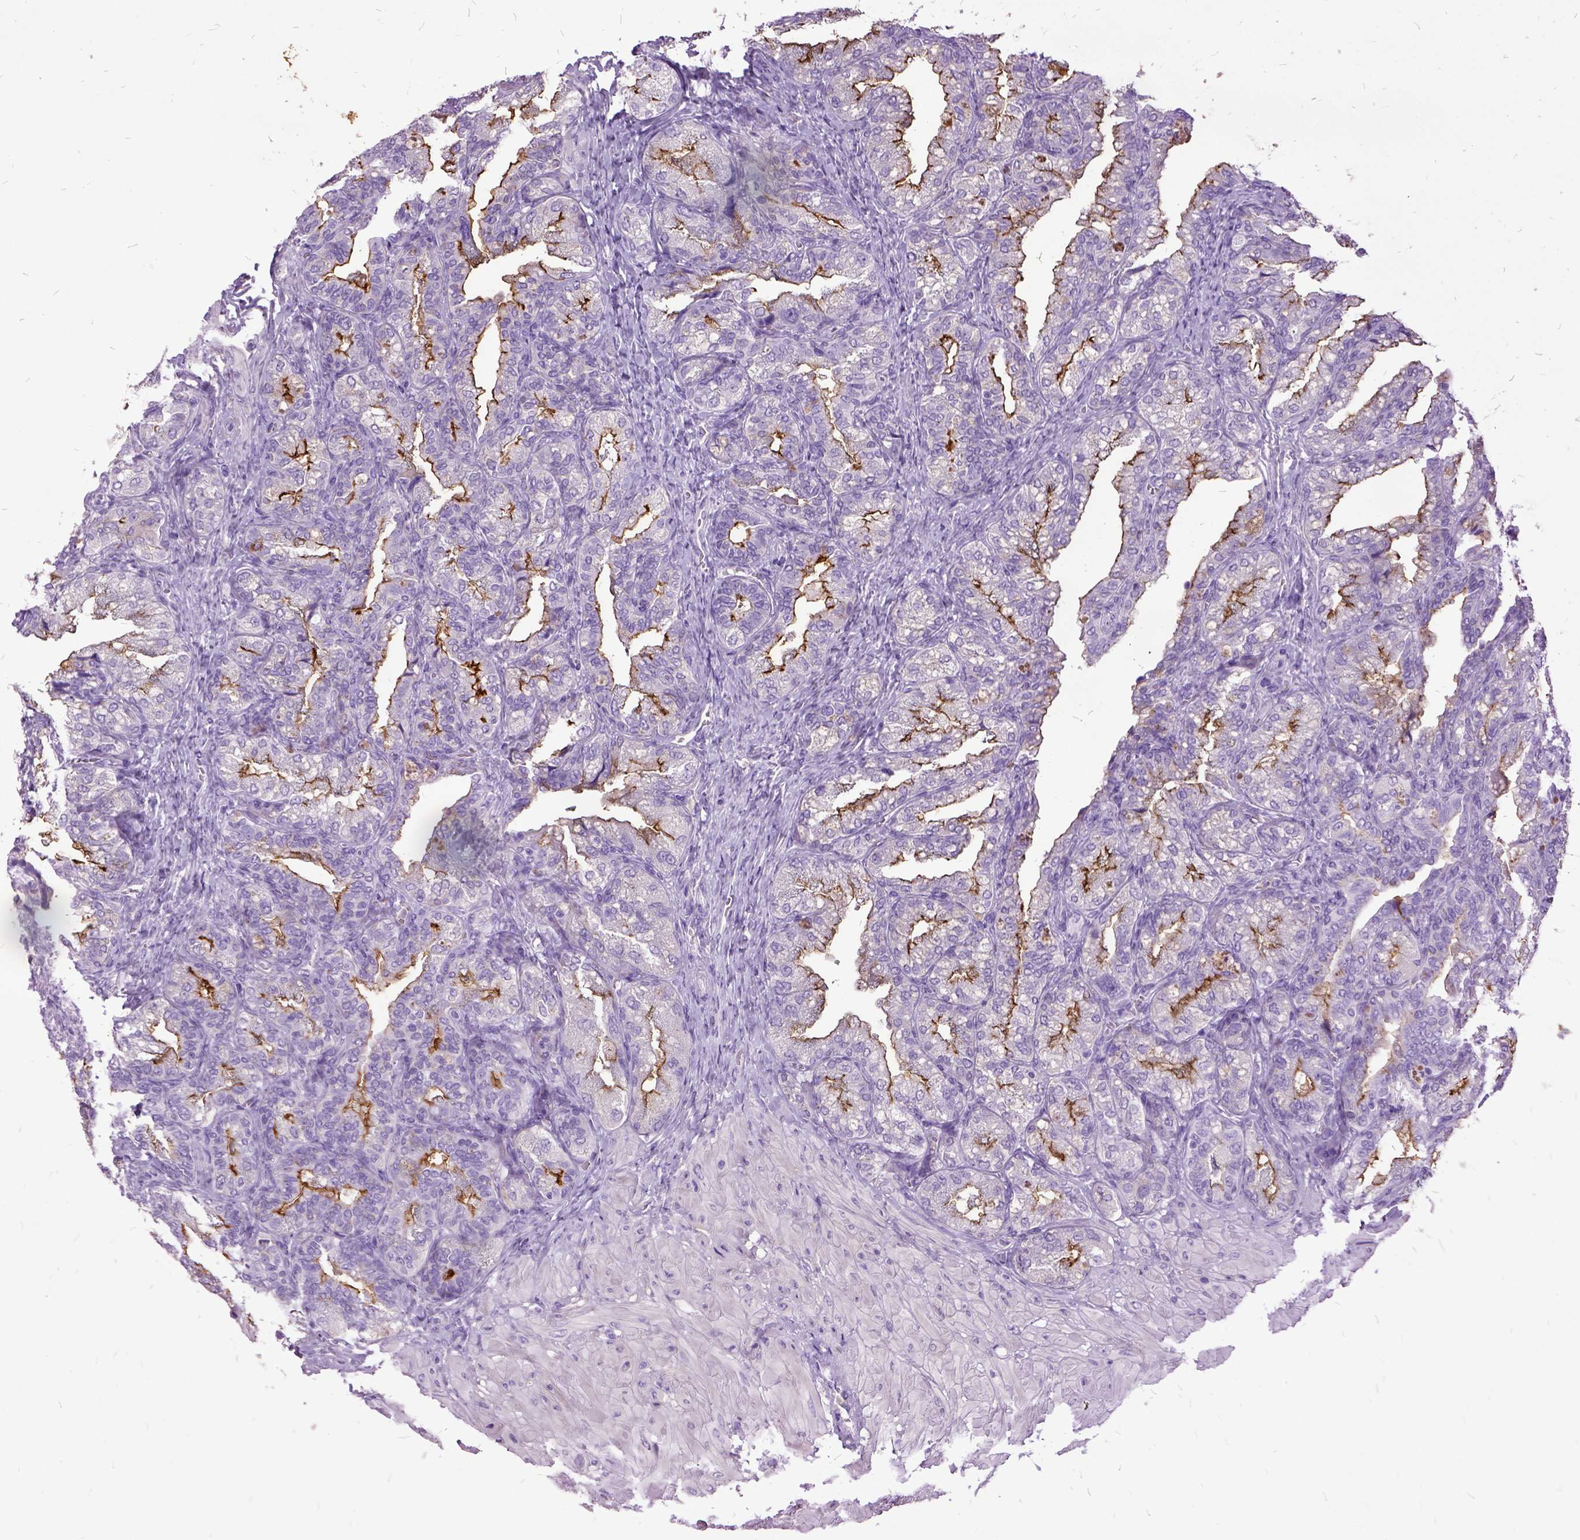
{"staining": {"intensity": "strong", "quantity": "<25%", "location": "cytoplasmic/membranous"}, "tissue": "seminal vesicle", "cell_type": "Glandular cells", "image_type": "normal", "snomed": [{"axis": "morphology", "description": "Normal tissue, NOS"}, {"axis": "topography", "description": "Seminal veicle"}], "caption": "Immunohistochemistry (IHC) of normal human seminal vesicle displays medium levels of strong cytoplasmic/membranous expression in about <25% of glandular cells. The staining is performed using DAB brown chromogen to label protein expression. The nuclei are counter-stained blue using hematoxylin.", "gene": "MME", "patient": {"sex": "male", "age": 57}}